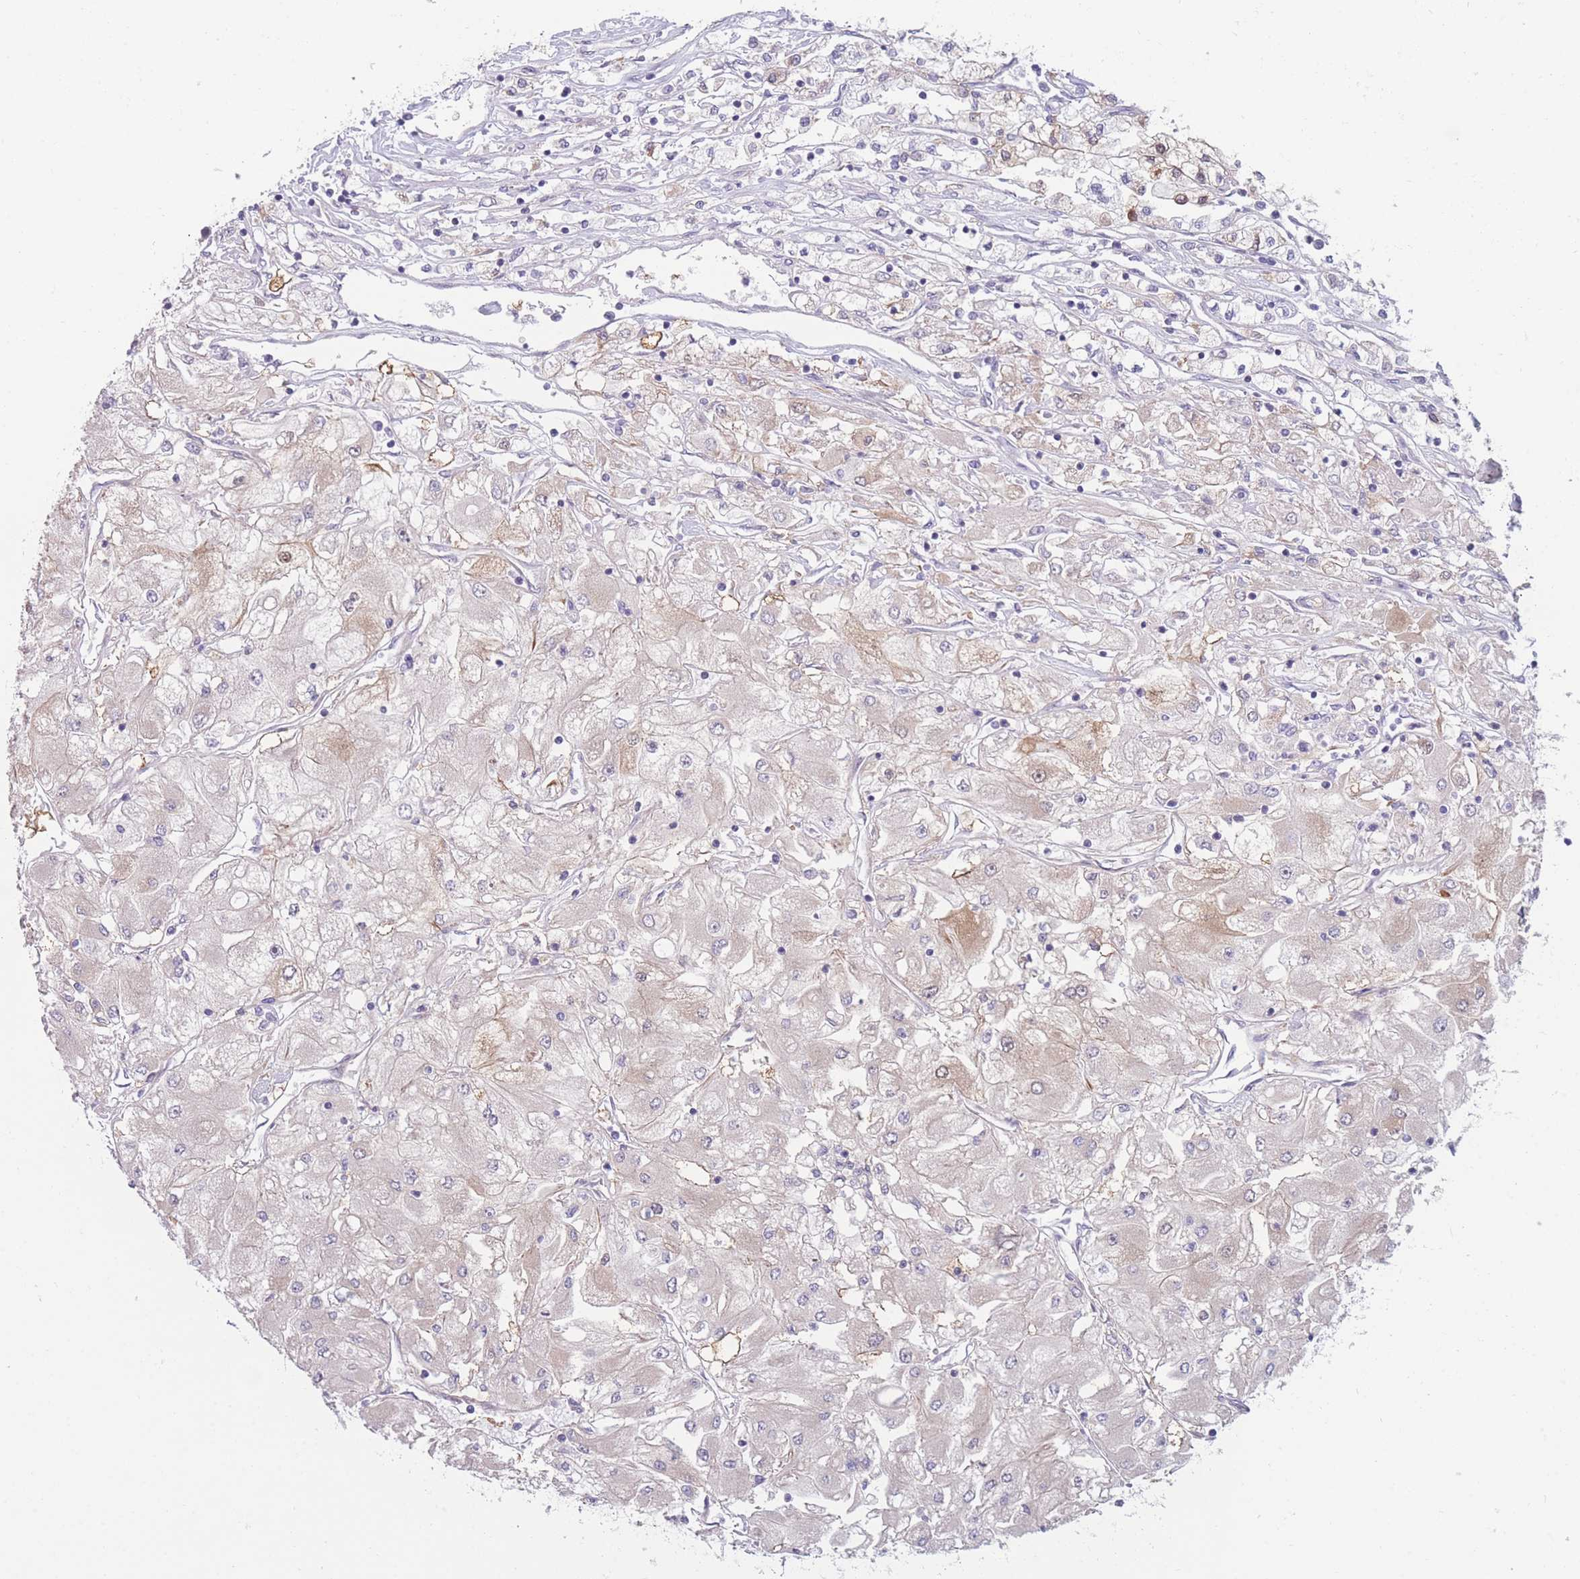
{"staining": {"intensity": "weak", "quantity": "<25%", "location": "cytoplasmic/membranous"}, "tissue": "renal cancer", "cell_type": "Tumor cells", "image_type": "cancer", "snomed": [{"axis": "morphology", "description": "Adenocarcinoma, NOS"}, {"axis": "topography", "description": "Kidney"}], "caption": "Adenocarcinoma (renal) was stained to show a protein in brown. There is no significant staining in tumor cells. (DAB immunohistochemistry with hematoxylin counter stain).", "gene": "PDE4A", "patient": {"sex": "male", "age": 80}}